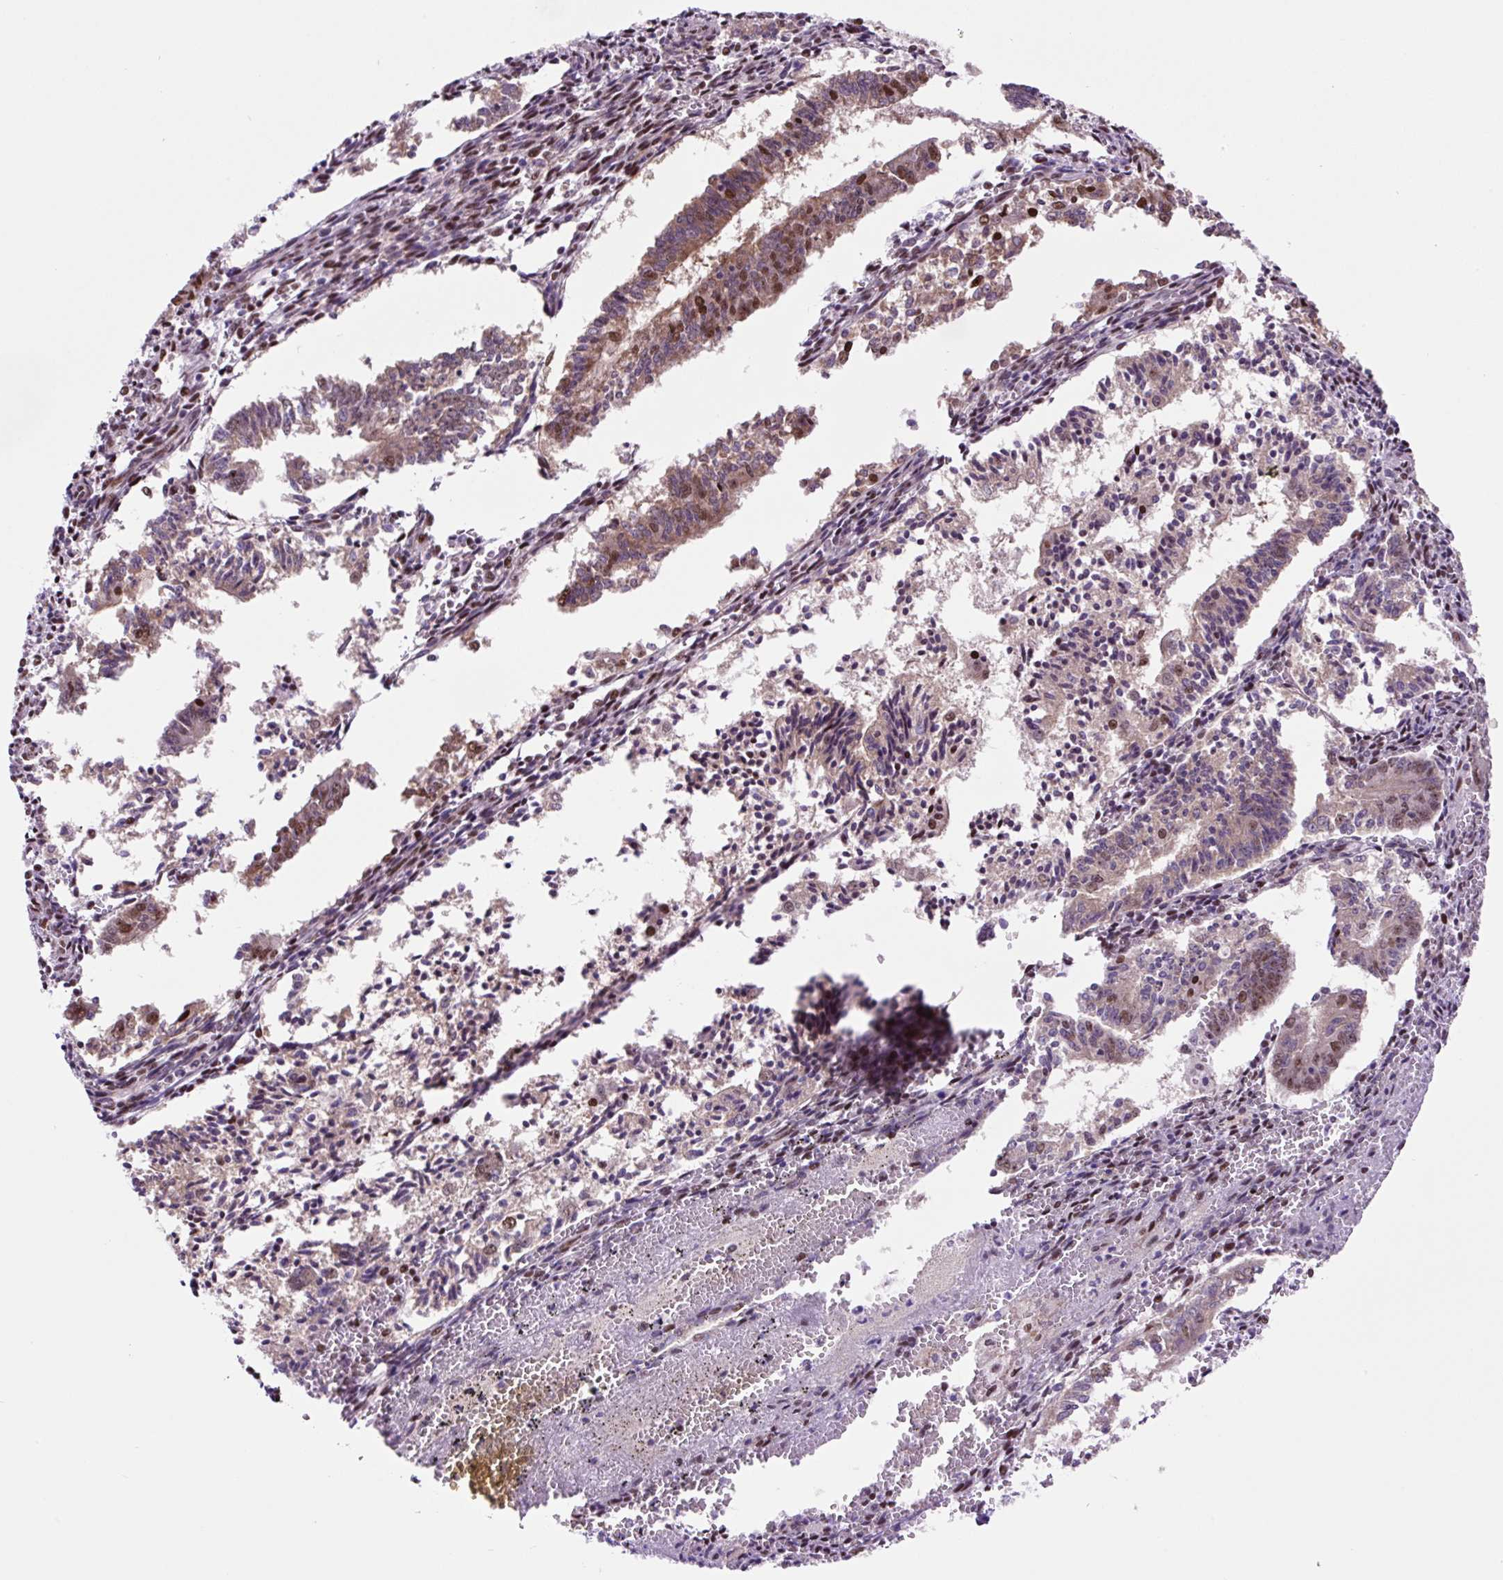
{"staining": {"intensity": "moderate", "quantity": "25%-75%", "location": "cytoplasmic/membranous,nuclear"}, "tissue": "endometrial cancer", "cell_type": "Tumor cells", "image_type": "cancer", "snomed": [{"axis": "morphology", "description": "Adenocarcinoma, NOS"}, {"axis": "topography", "description": "Endometrium"}], "caption": "IHC histopathology image of human endometrial cancer (adenocarcinoma) stained for a protein (brown), which shows medium levels of moderate cytoplasmic/membranous and nuclear positivity in about 25%-75% of tumor cells.", "gene": "TAF1A", "patient": {"sex": "female", "age": 50}}